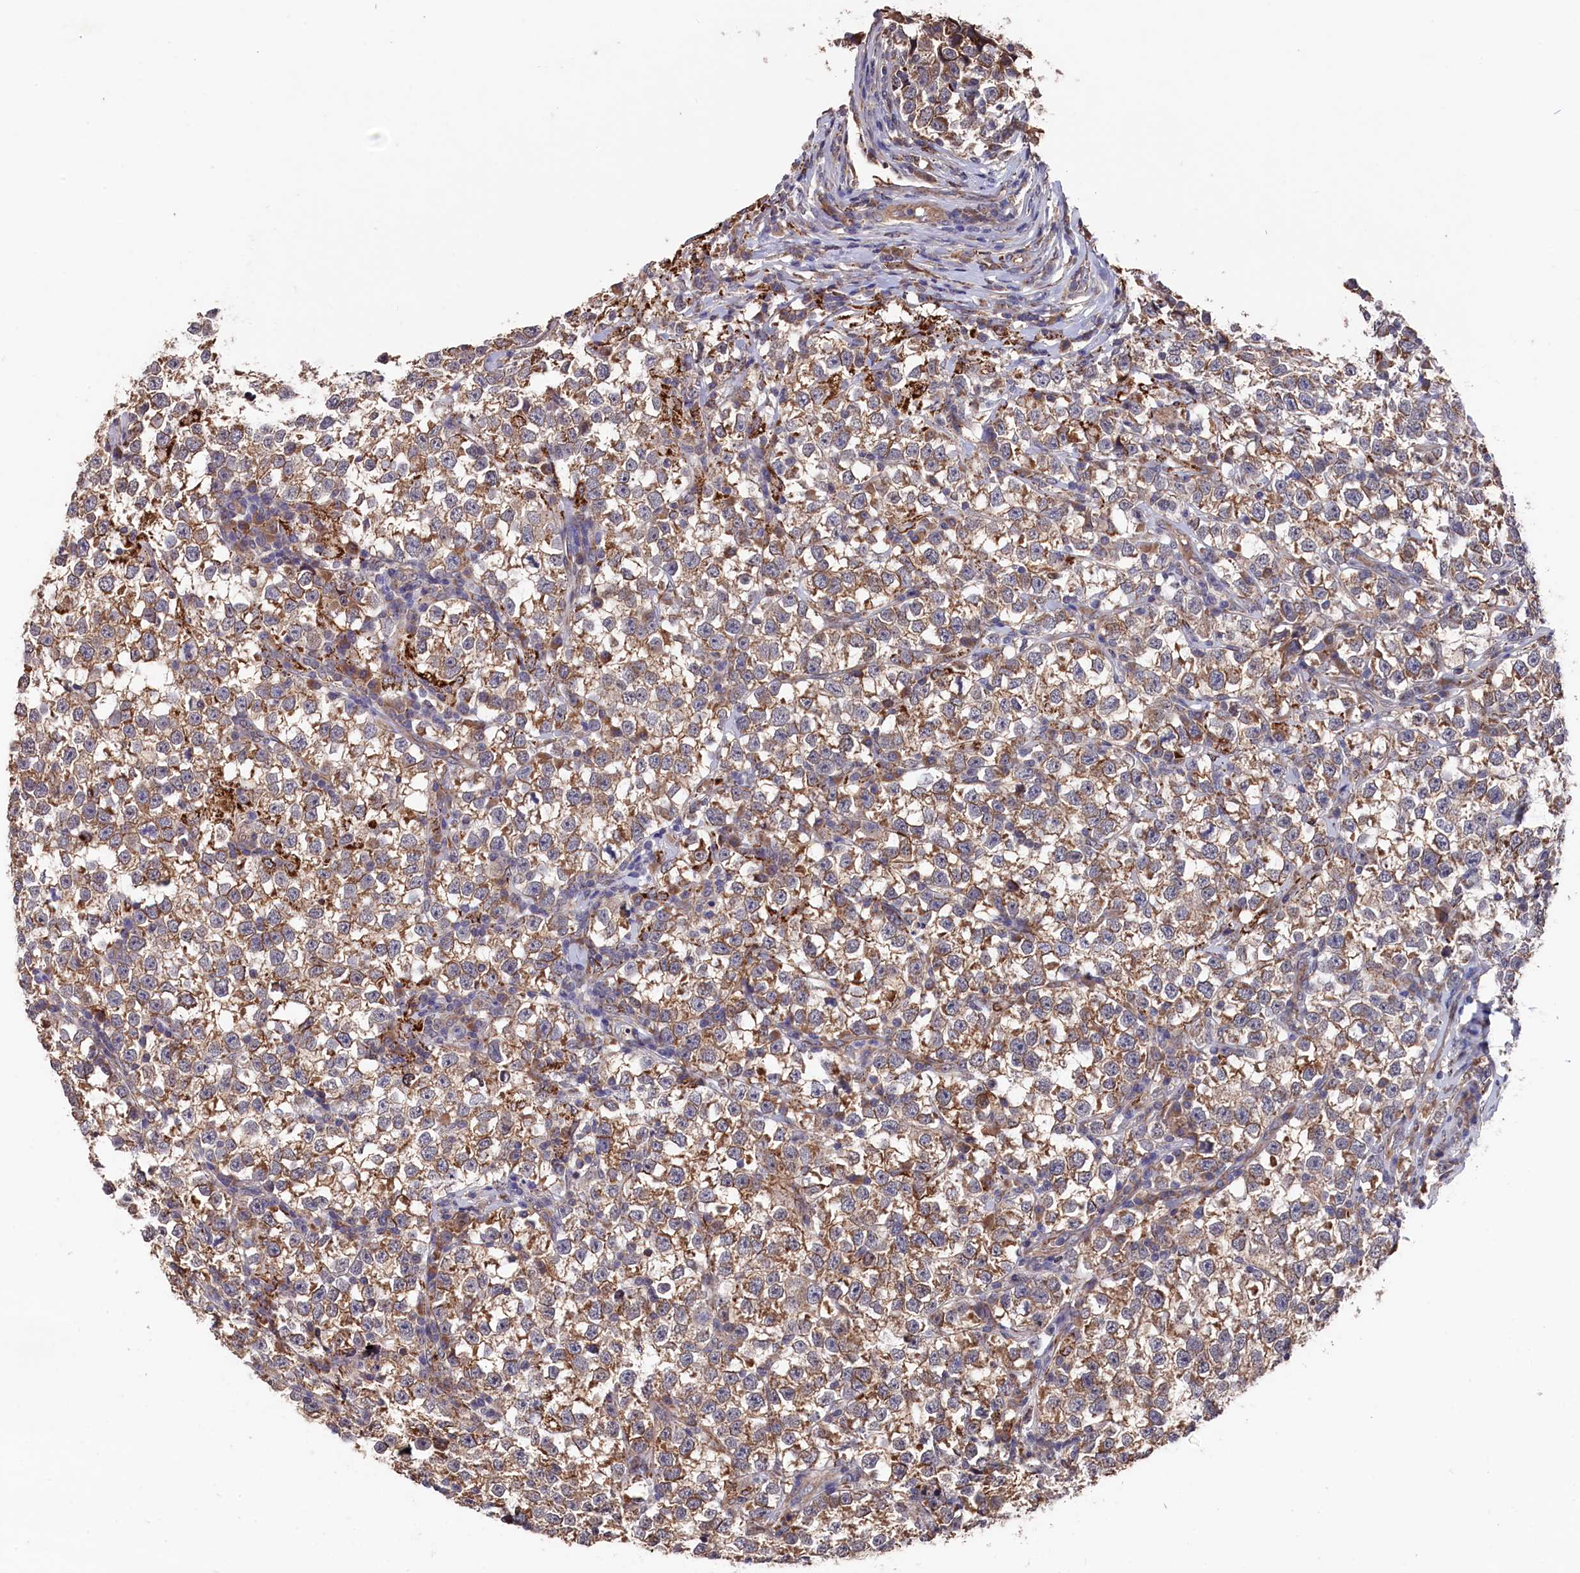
{"staining": {"intensity": "moderate", "quantity": "25%-75%", "location": "cytoplasmic/membranous"}, "tissue": "testis cancer", "cell_type": "Tumor cells", "image_type": "cancer", "snomed": [{"axis": "morphology", "description": "Normal tissue, NOS"}, {"axis": "morphology", "description": "Seminoma, NOS"}, {"axis": "topography", "description": "Testis"}], "caption": "Immunohistochemical staining of human seminoma (testis) displays medium levels of moderate cytoplasmic/membranous protein positivity in approximately 25%-75% of tumor cells.", "gene": "SLC12A4", "patient": {"sex": "male", "age": 43}}